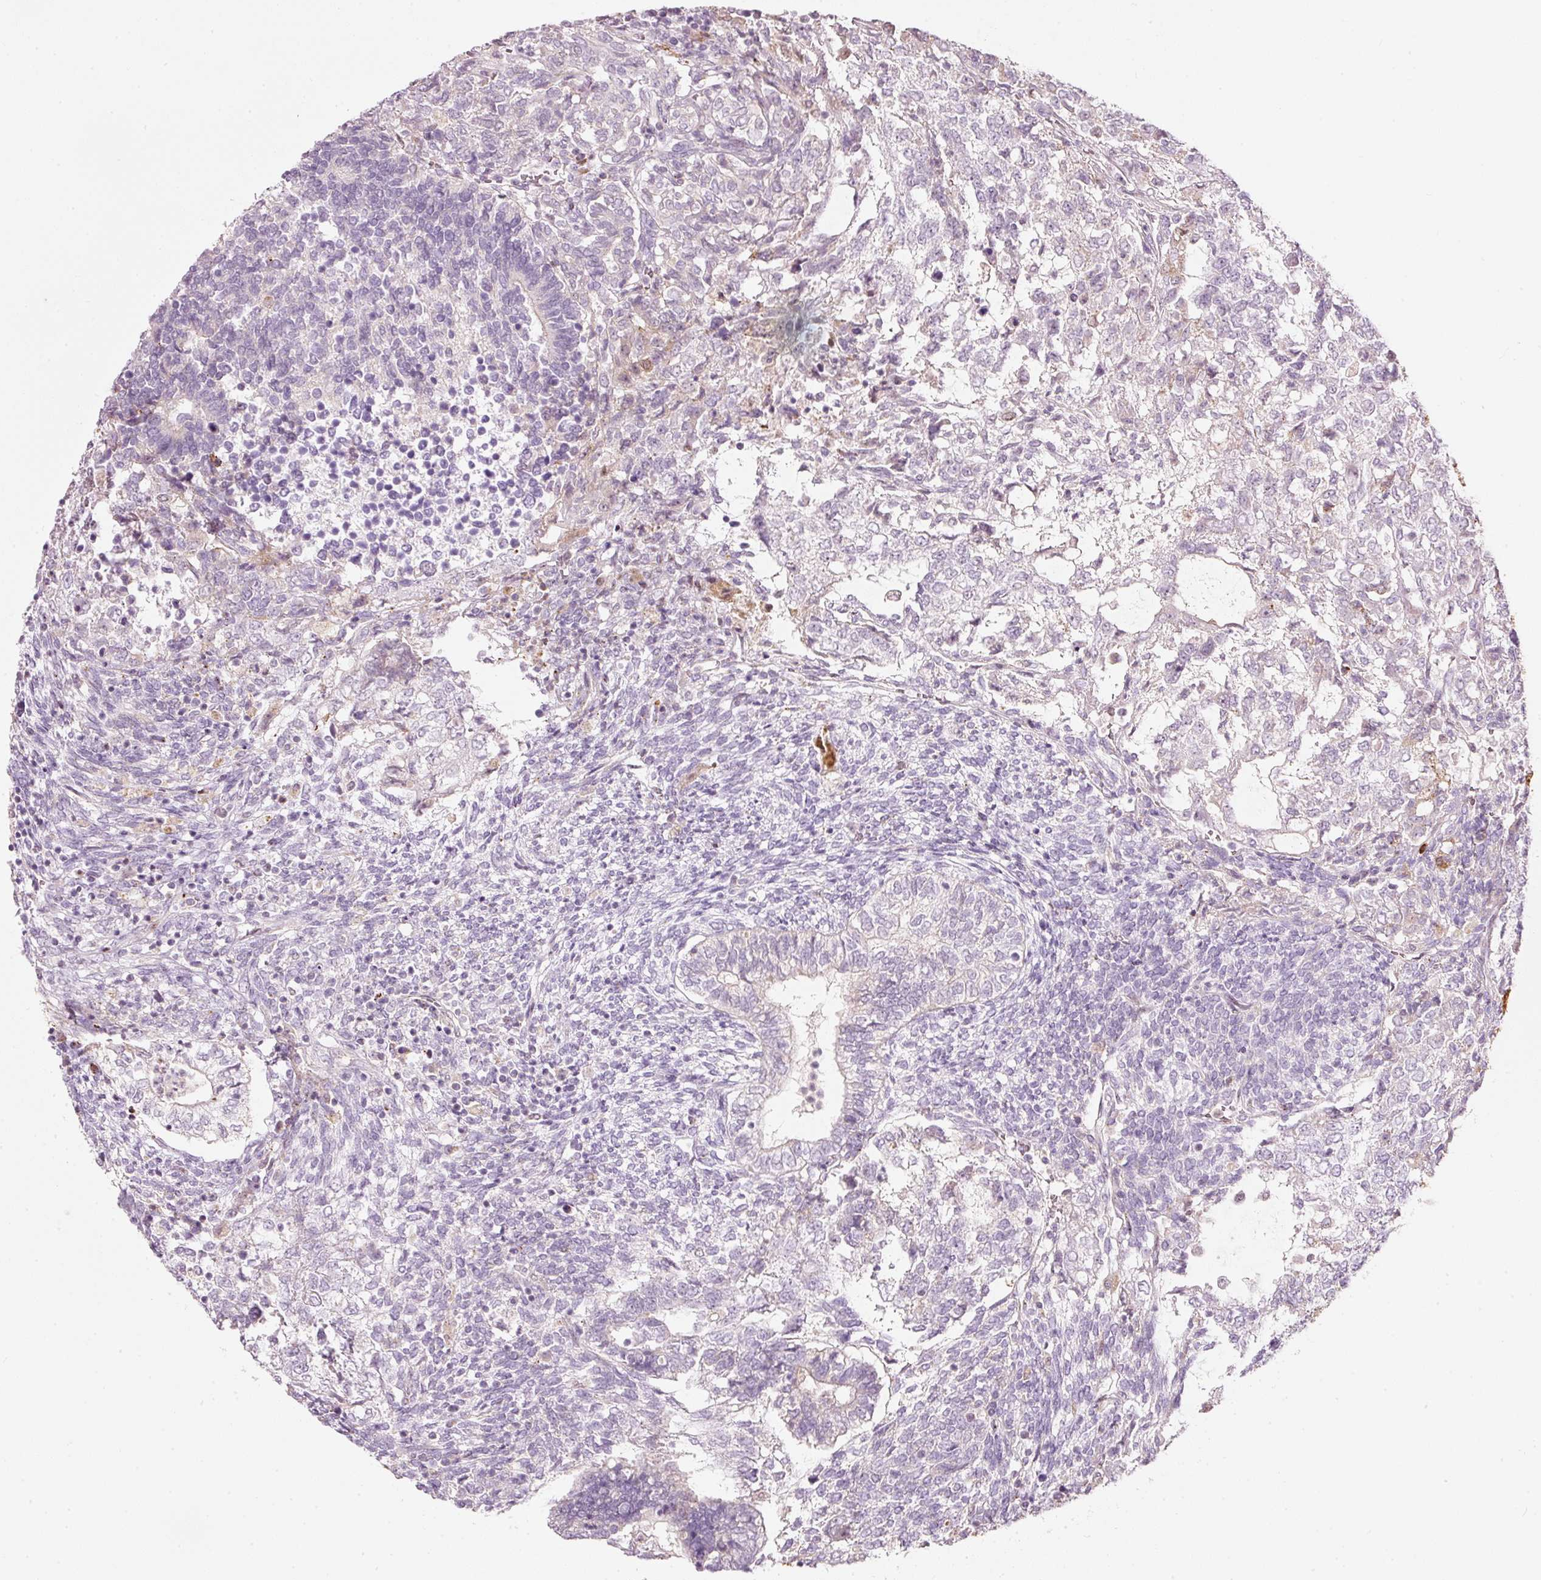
{"staining": {"intensity": "negative", "quantity": "none", "location": "none"}, "tissue": "testis cancer", "cell_type": "Tumor cells", "image_type": "cancer", "snomed": [{"axis": "morphology", "description": "Carcinoma, Embryonal, NOS"}, {"axis": "topography", "description": "Testis"}], "caption": "High magnification brightfield microscopy of embryonal carcinoma (testis) stained with DAB (brown) and counterstained with hematoxylin (blue): tumor cells show no significant positivity.", "gene": "RNF39", "patient": {"sex": "male", "age": 23}}